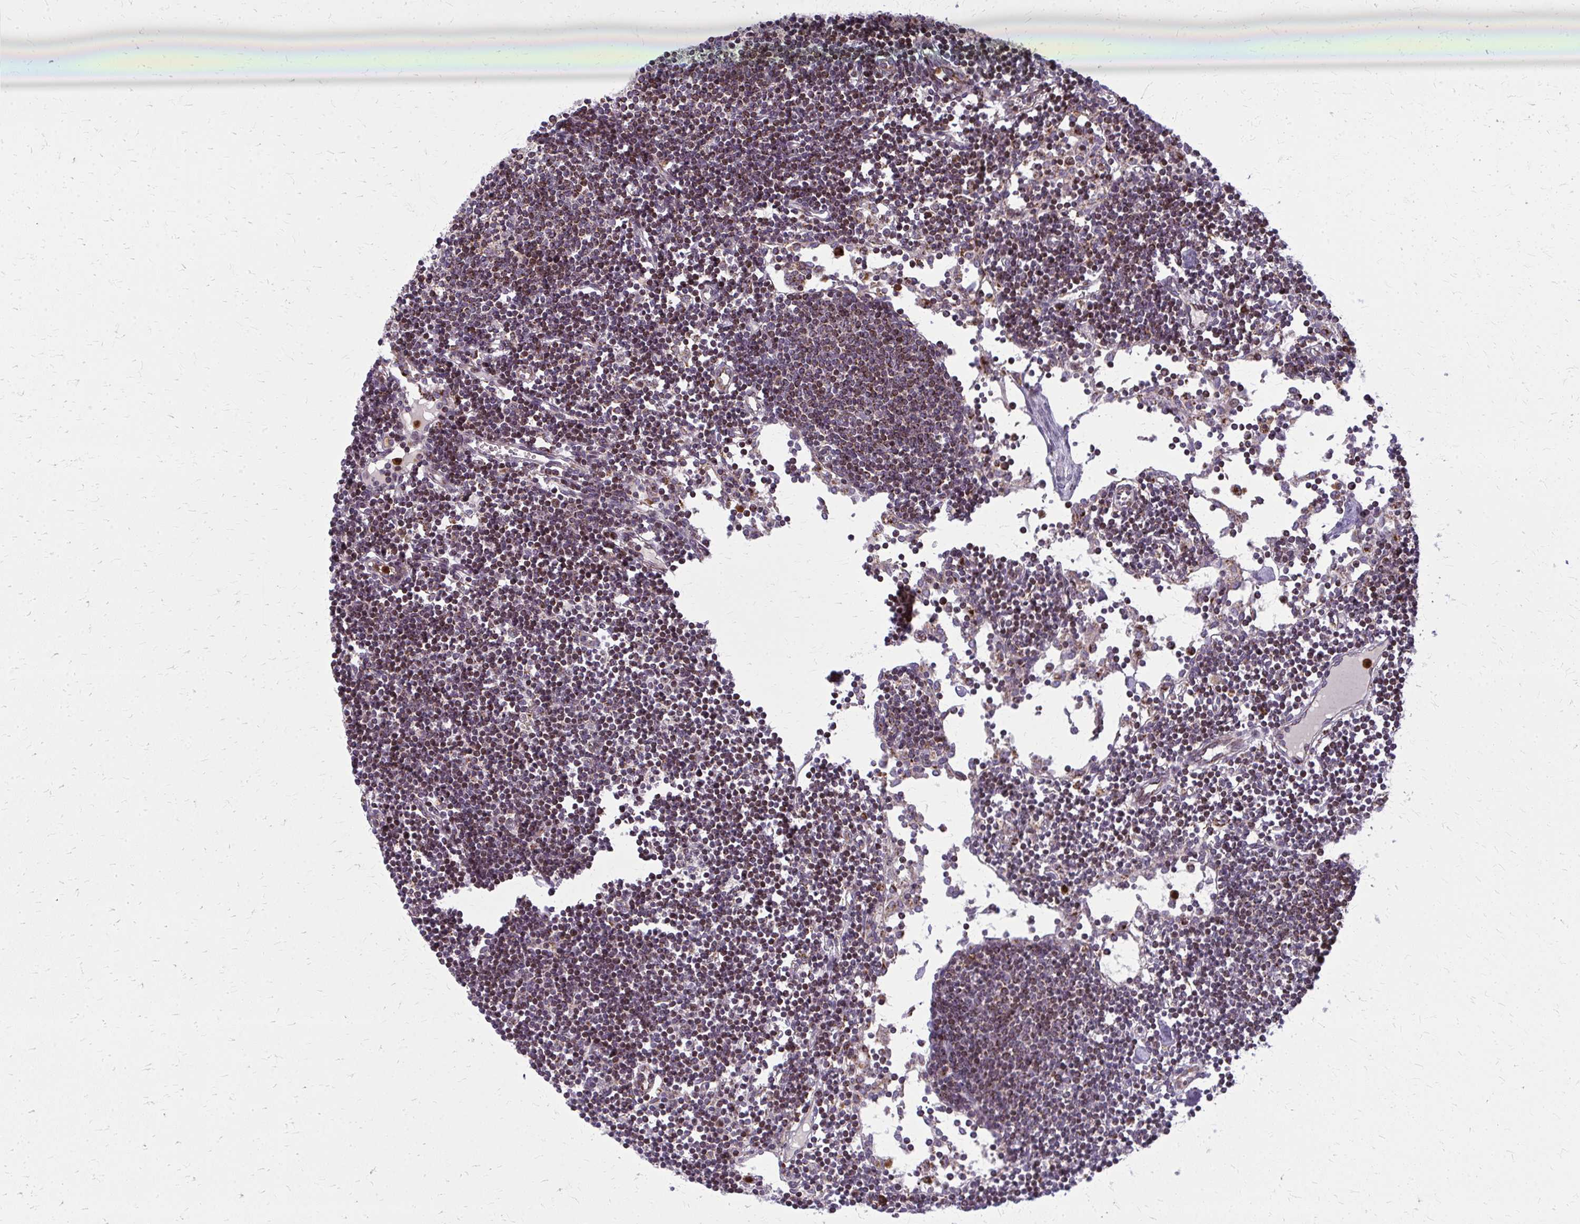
{"staining": {"intensity": "weak", "quantity": "25%-75%", "location": "cytoplasmic/membranous"}, "tissue": "lymph node", "cell_type": "Germinal center cells", "image_type": "normal", "snomed": [{"axis": "morphology", "description": "Normal tissue, NOS"}, {"axis": "topography", "description": "Lymph node"}], "caption": "Protein staining of unremarkable lymph node reveals weak cytoplasmic/membranous staining in approximately 25%-75% of germinal center cells.", "gene": "MCCC1", "patient": {"sex": "female", "age": 65}}